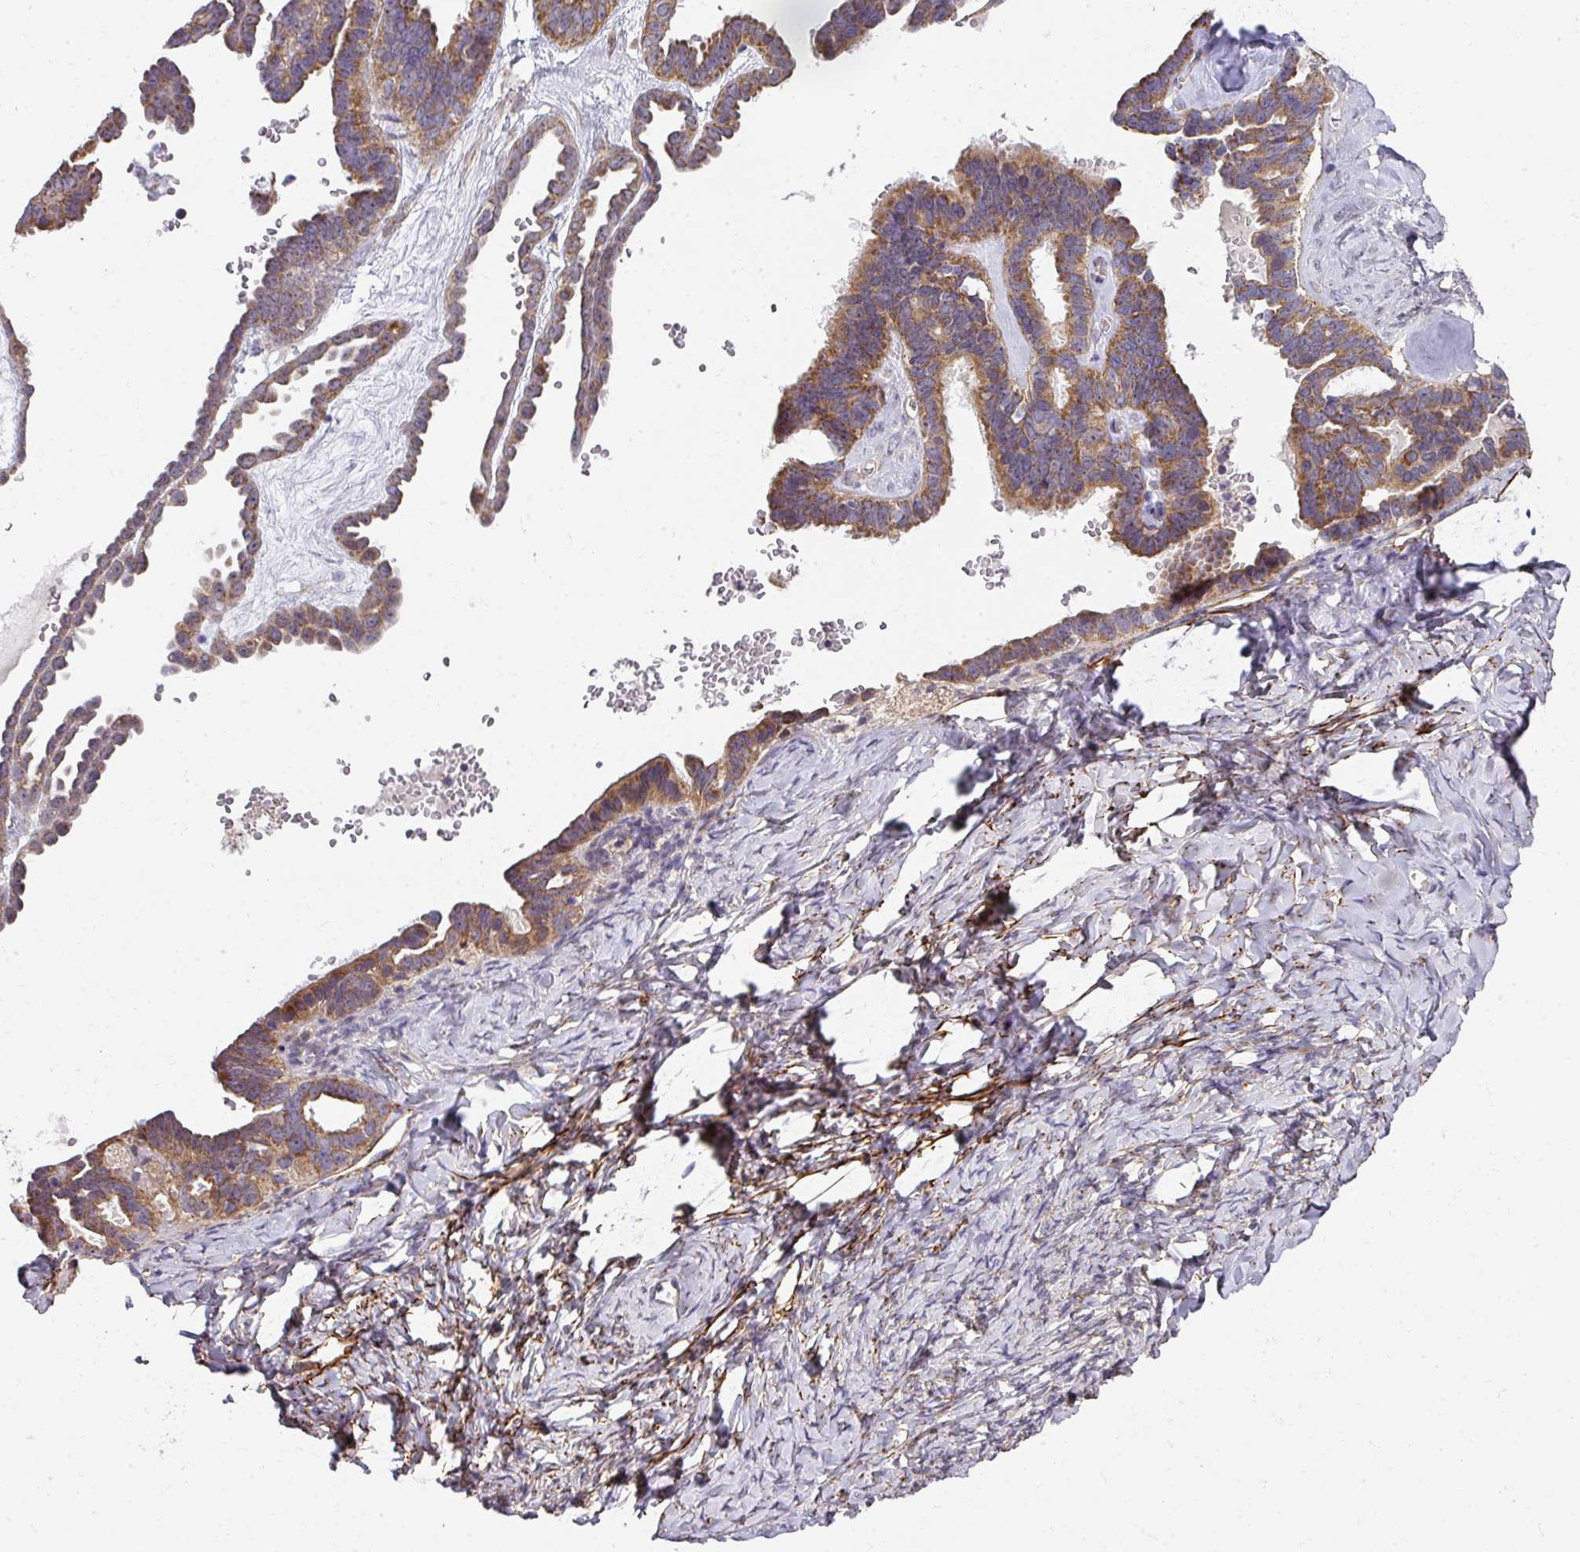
{"staining": {"intensity": "moderate", "quantity": ">75%", "location": "cytoplasmic/membranous"}, "tissue": "ovarian cancer", "cell_type": "Tumor cells", "image_type": "cancer", "snomed": [{"axis": "morphology", "description": "Cystadenocarcinoma, serous, NOS"}, {"axis": "topography", "description": "Ovary"}], "caption": "IHC of ovarian cancer (serous cystadenocarcinoma) shows medium levels of moderate cytoplasmic/membranous expression in approximately >75% of tumor cells. The staining was performed using DAB to visualize the protein expression in brown, while the nuclei were stained in blue with hematoxylin (Magnification: 20x).", "gene": "STK35", "patient": {"sex": "female", "age": 69}}